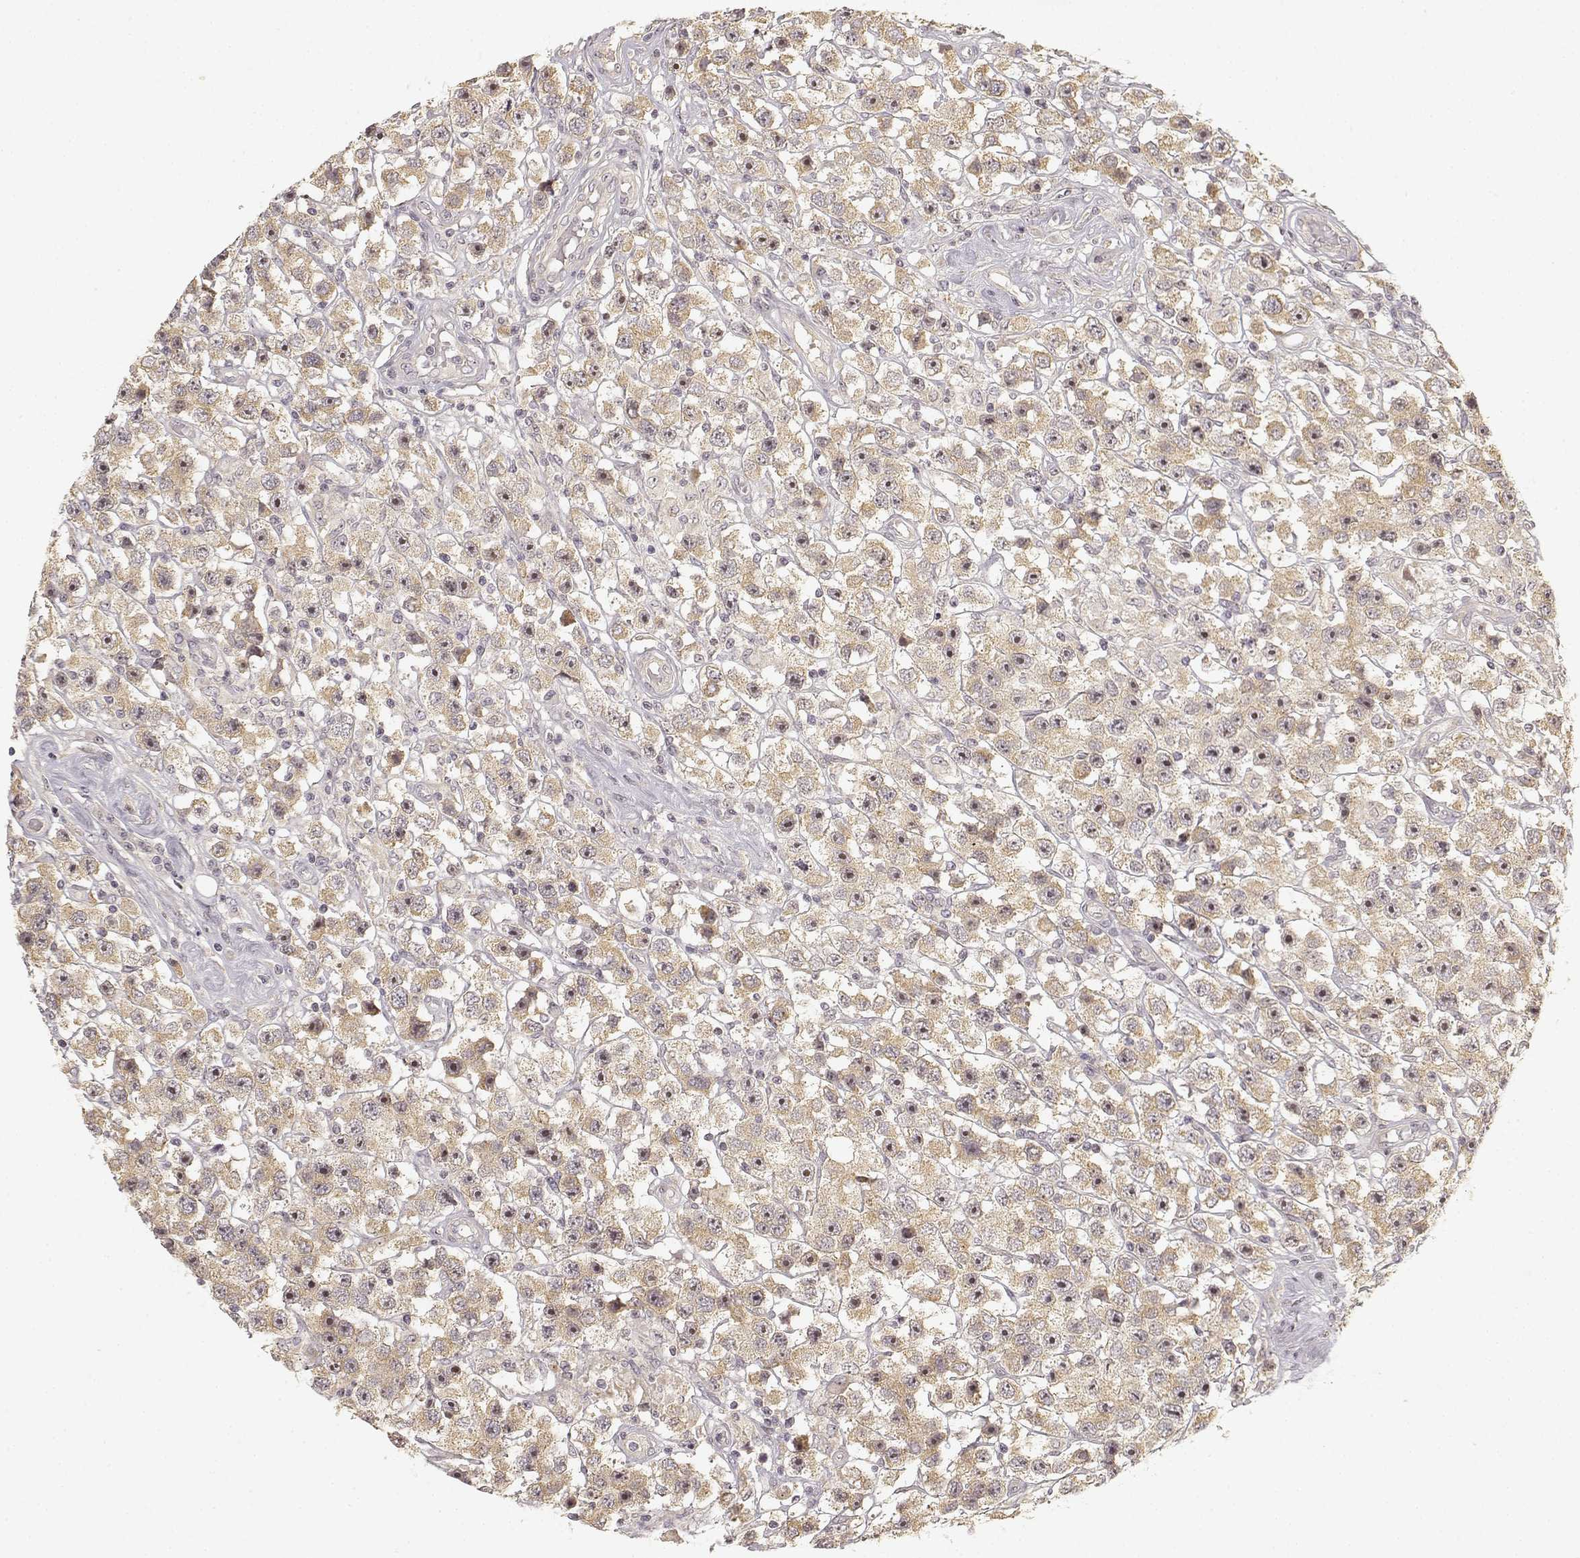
{"staining": {"intensity": "weak", "quantity": ">75%", "location": "cytoplasmic/membranous"}, "tissue": "testis cancer", "cell_type": "Tumor cells", "image_type": "cancer", "snomed": [{"axis": "morphology", "description": "Seminoma, NOS"}, {"axis": "topography", "description": "Testis"}], "caption": "Weak cytoplasmic/membranous staining is present in about >75% of tumor cells in testis cancer (seminoma).", "gene": "MED12L", "patient": {"sex": "male", "age": 45}}